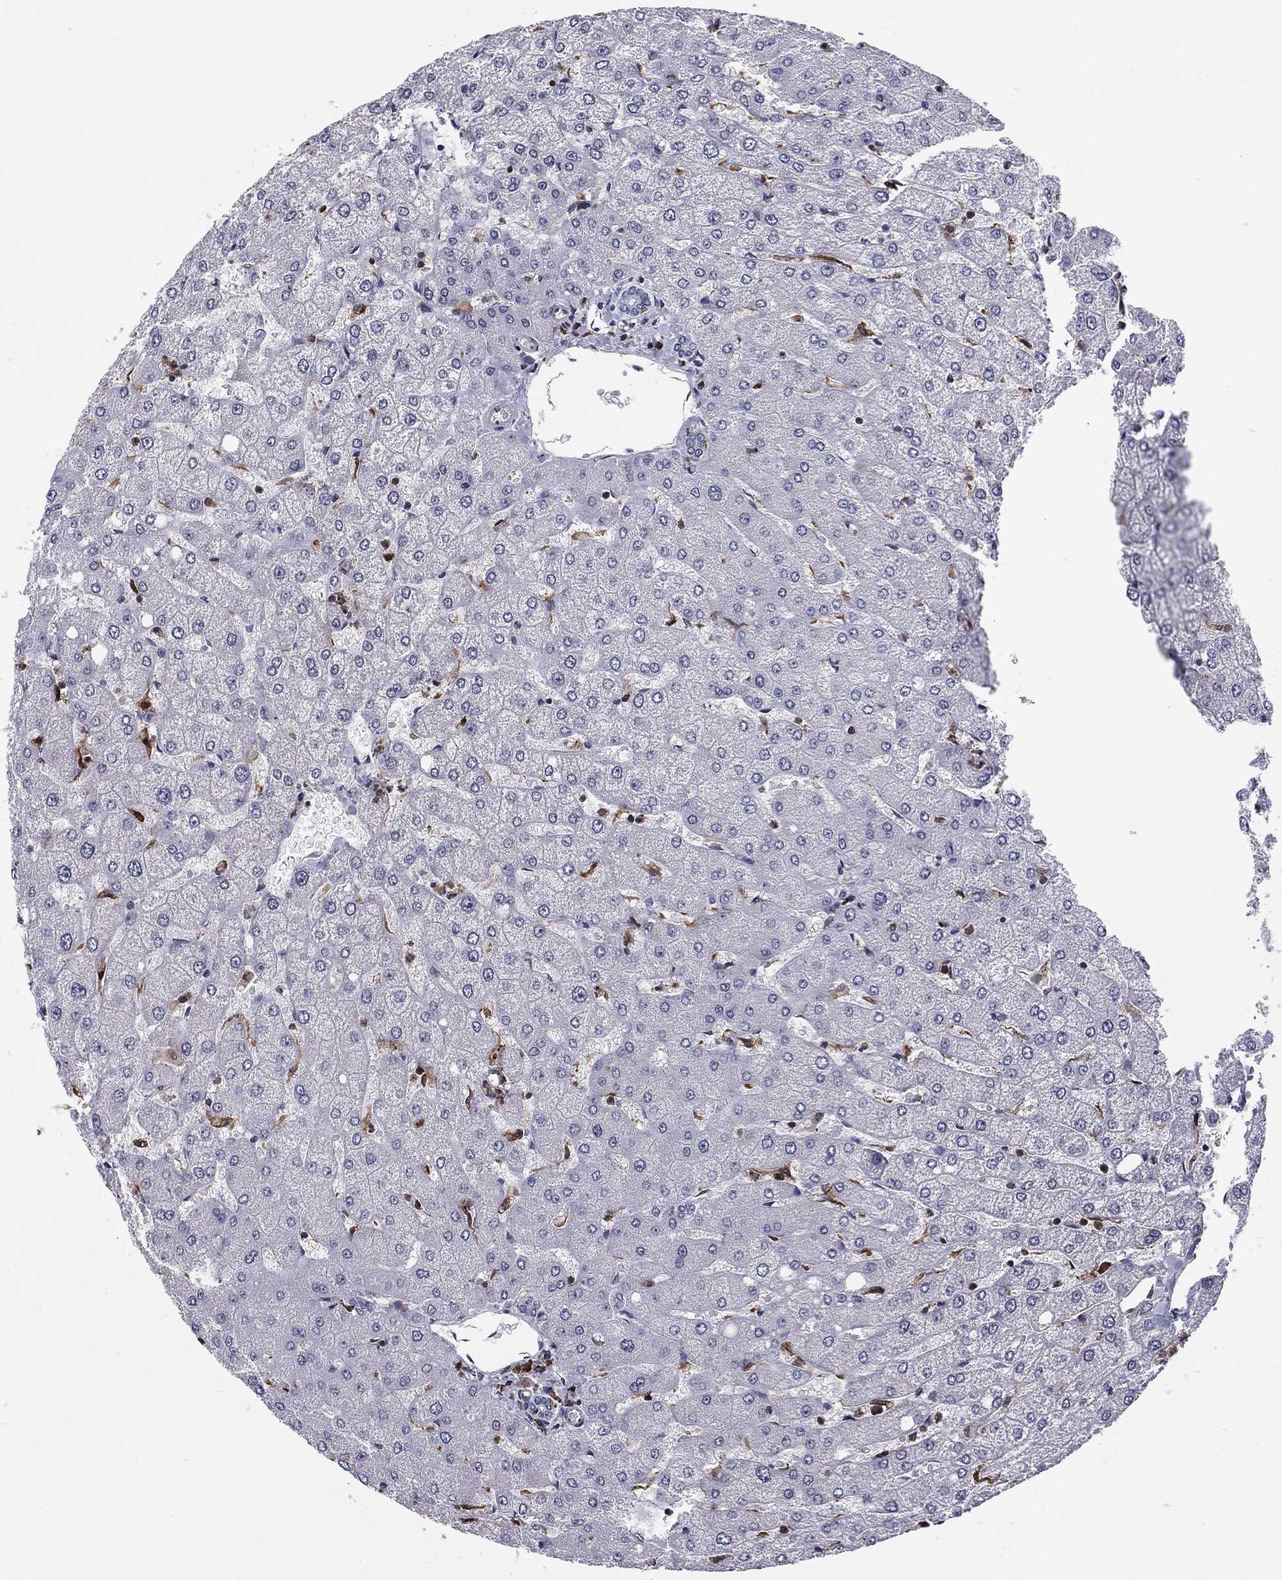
{"staining": {"intensity": "negative", "quantity": "none", "location": "none"}, "tissue": "liver", "cell_type": "Cholangiocytes", "image_type": "normal", "snomed": [{"axis": "morphology", "description": "Normal tissue, NOS"}, {"axis": "topography", "description": "Liver"}], "caption": "An immunohistochemistry image of unremarkable liver is shown. There is no staining in cholangiocytes of liver.", "gene": "PLCB2", "patient": {"sex": "female", "age": 54}}